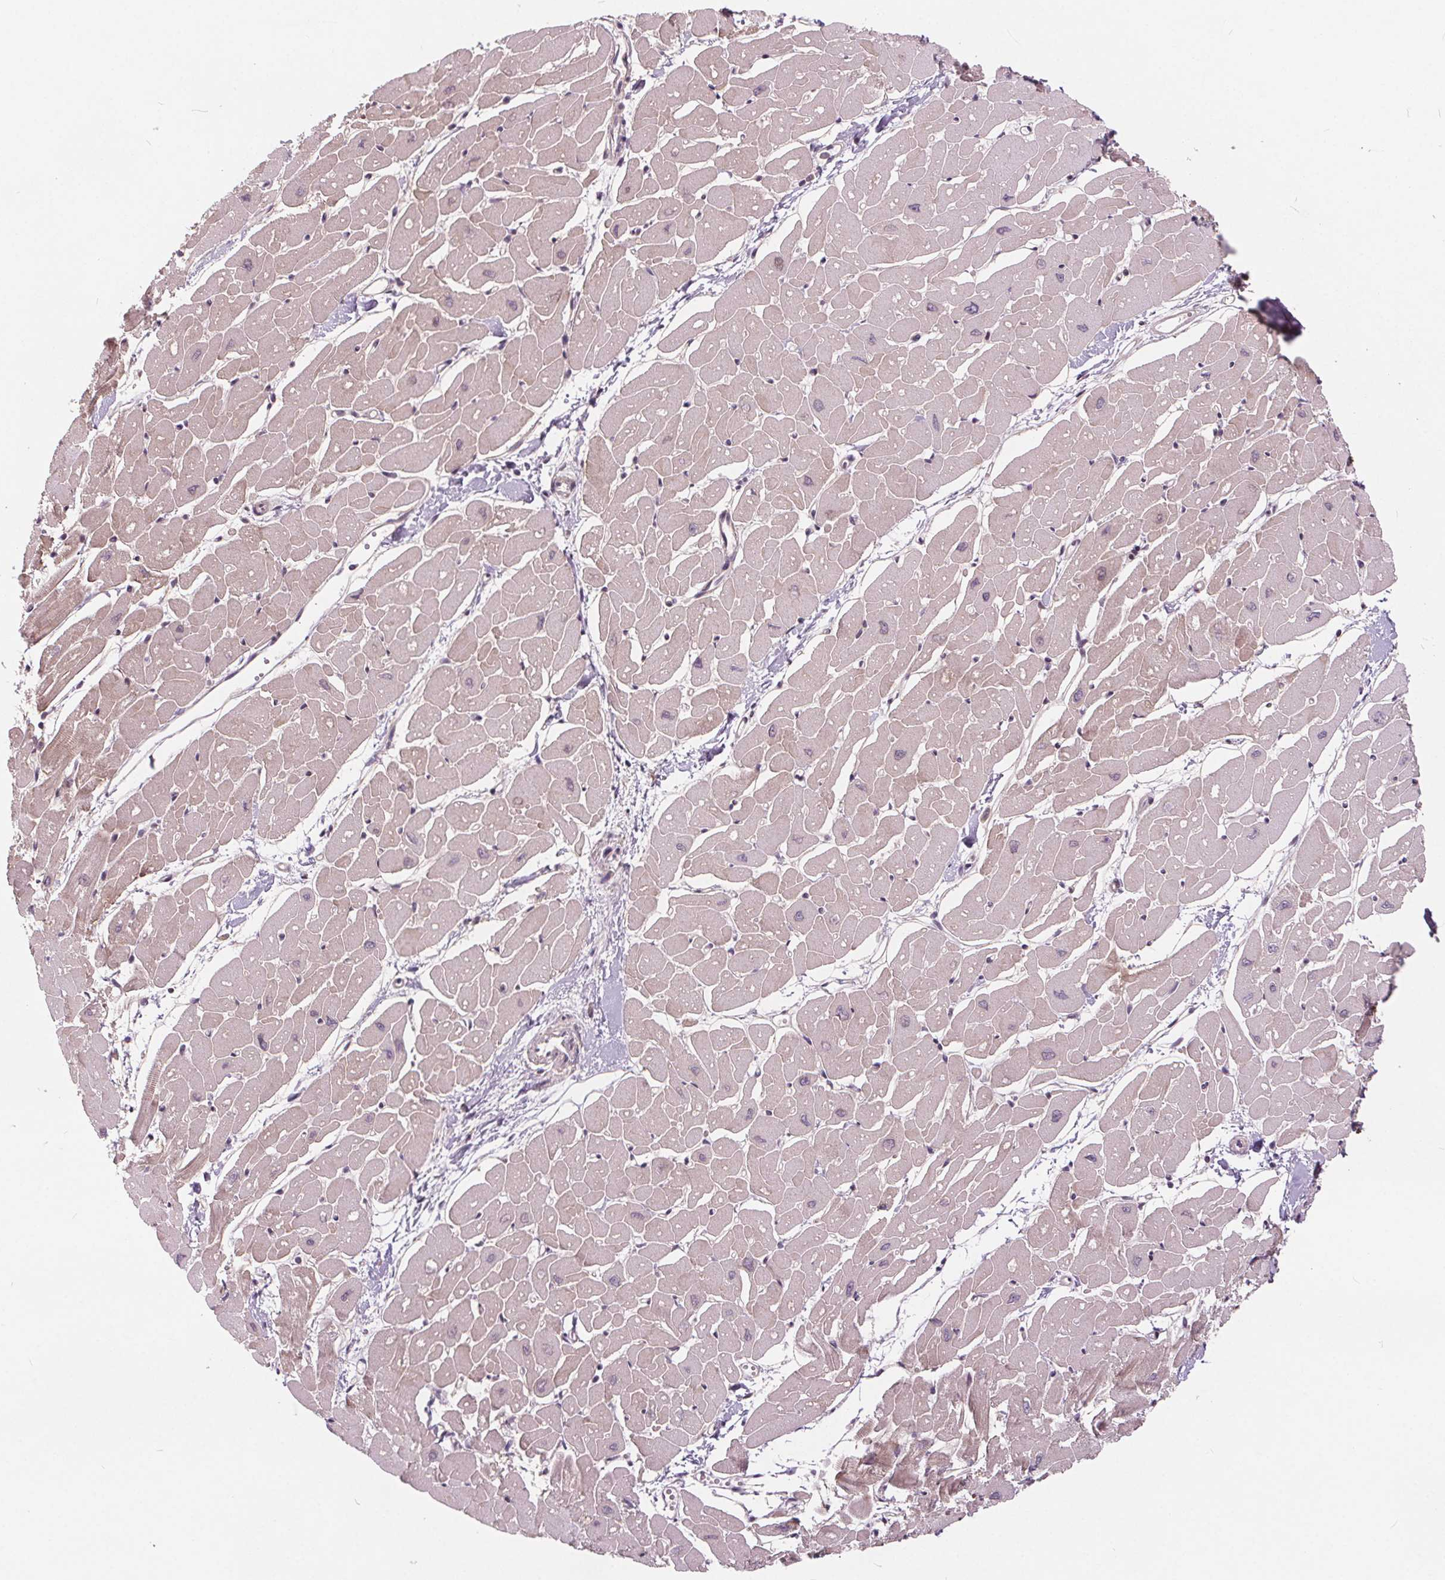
{"staining": {"intensity": "moderate", "quantity": "25%-75%", "location": "cytoplasmic/membranous"}, "tissue": "heart muscle", "cell_type": "Cardiomyocytes", "image_type": "normal", "snomed": [{"axis": "morphology", "description": "Normal tissue, NOS"}, {"axis": "topography", "description": "Heart"}], "caption": "Protein staining of unremarkable heart muscle reveals moderate cytoplasmic/membranous staining in approximately 25%-75% of cardiomyocytes. The protein of interest is stained brown, and the nuclei are stained in blue (DAB (3,3'-diaminobenzidine) IHC with brightfield microscopy, high magnification).", "gene": "HIF1AN", "patient": {"sex": "male", "age": 57}}